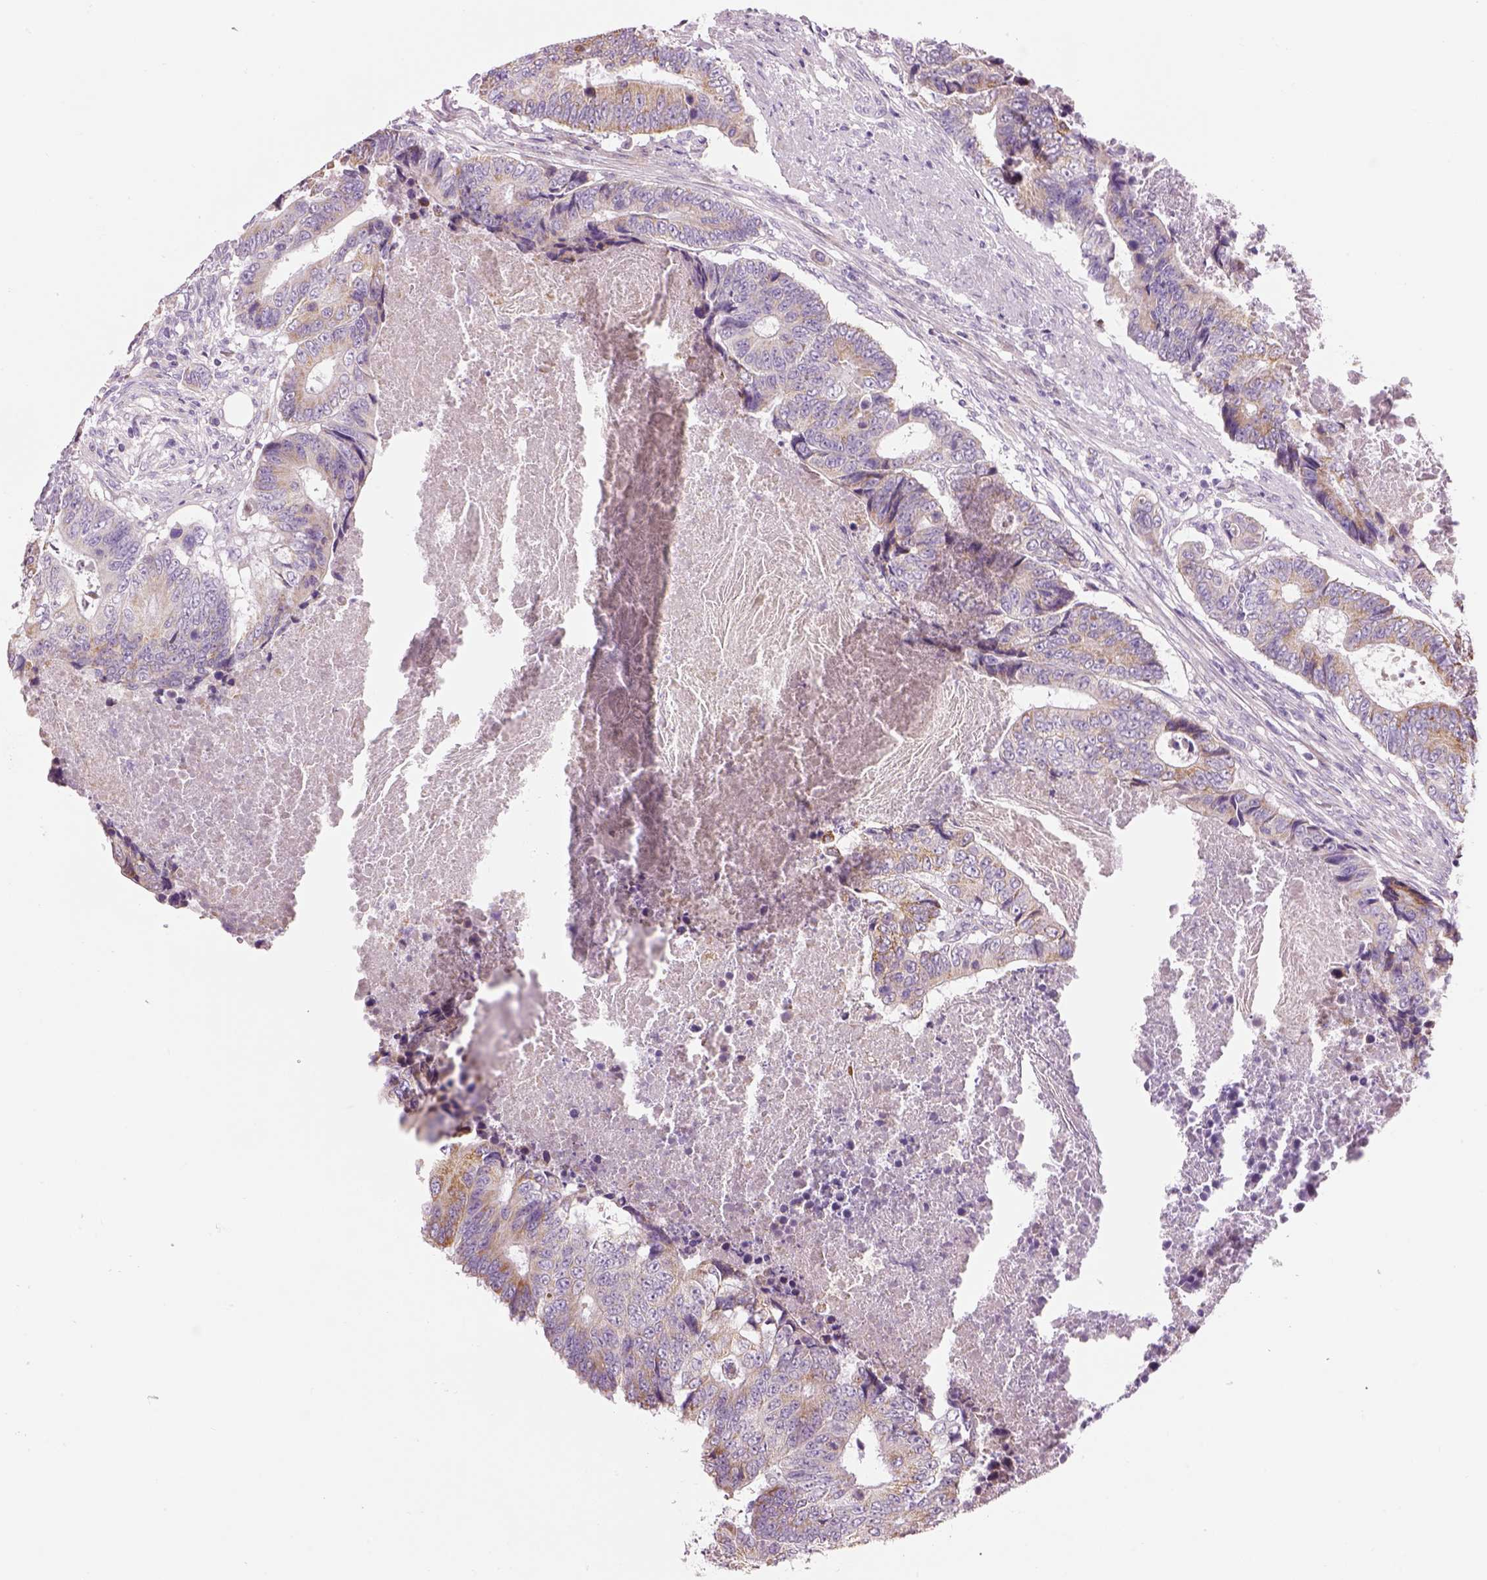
{"staining": {"intensity": "moderate", "quantity": "25%-75%", "location": "cytoplasmic/membranous"}, "tissue": "colorectal cancer", "cell_type": "Tumor cells", "image_type": "cancer", "snomed": [{"axis": "morphology", "description": "Adenocarcinoma, NOS"}, {"axis": "topography", "description": "Colon"}], "caption": "This is a histology image of IHC staining of adenocarcinoma (colorectal), which shows moderate staining in the cytoplasmic/membranous of tumor cells.", "gene": "IFT52", "patient": {"sex": "female", "age": 48}}